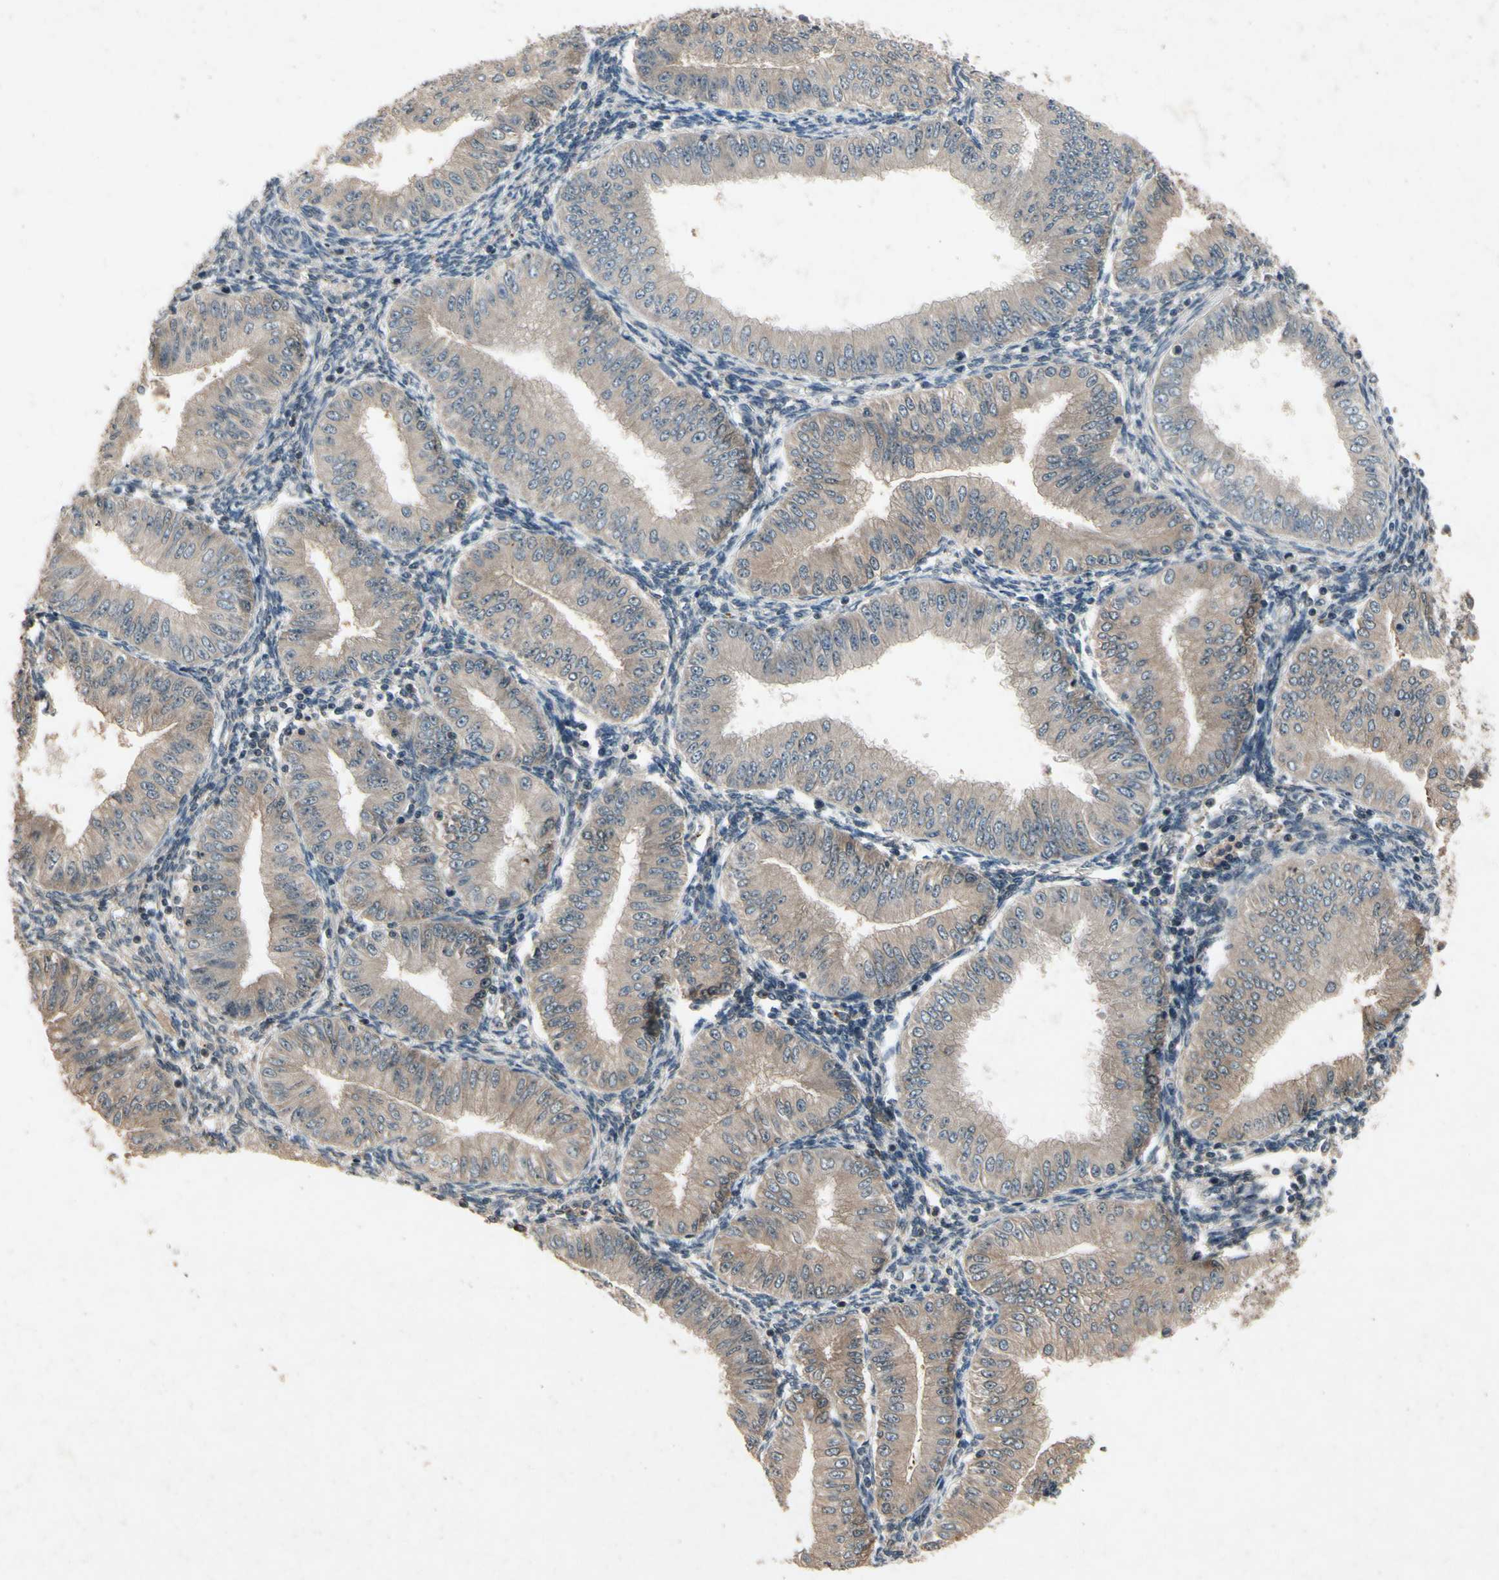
{"staining": {"intensity": "weak", "quantity": ">75%", "location": "cytoplasmic/membranous"}, "tissue": "endometrial cancer", "cell_type": "Tumor cells", "image_type": "cancer", "snomed": [{"axis": "morphology", "description": "Normal tissue, NOS"}, {"axis": "morphology", "description": "Adenocarcinoma, NOS"}, {"axis": "topography", "description": "Endometrium"}], "caption": "DAB immunohistochemical staining of adenocarcinoma (endometrial) shows weak cytoplasmic/membranous protein positivity in approximately >75% of tumor cells. (Stains: DAB in brown, nuclei in blue, Microscopy: brightfield microscopy at high magnification).", "gene": "DPY19L3", "patient": {"sex": "female", "age": 53}}